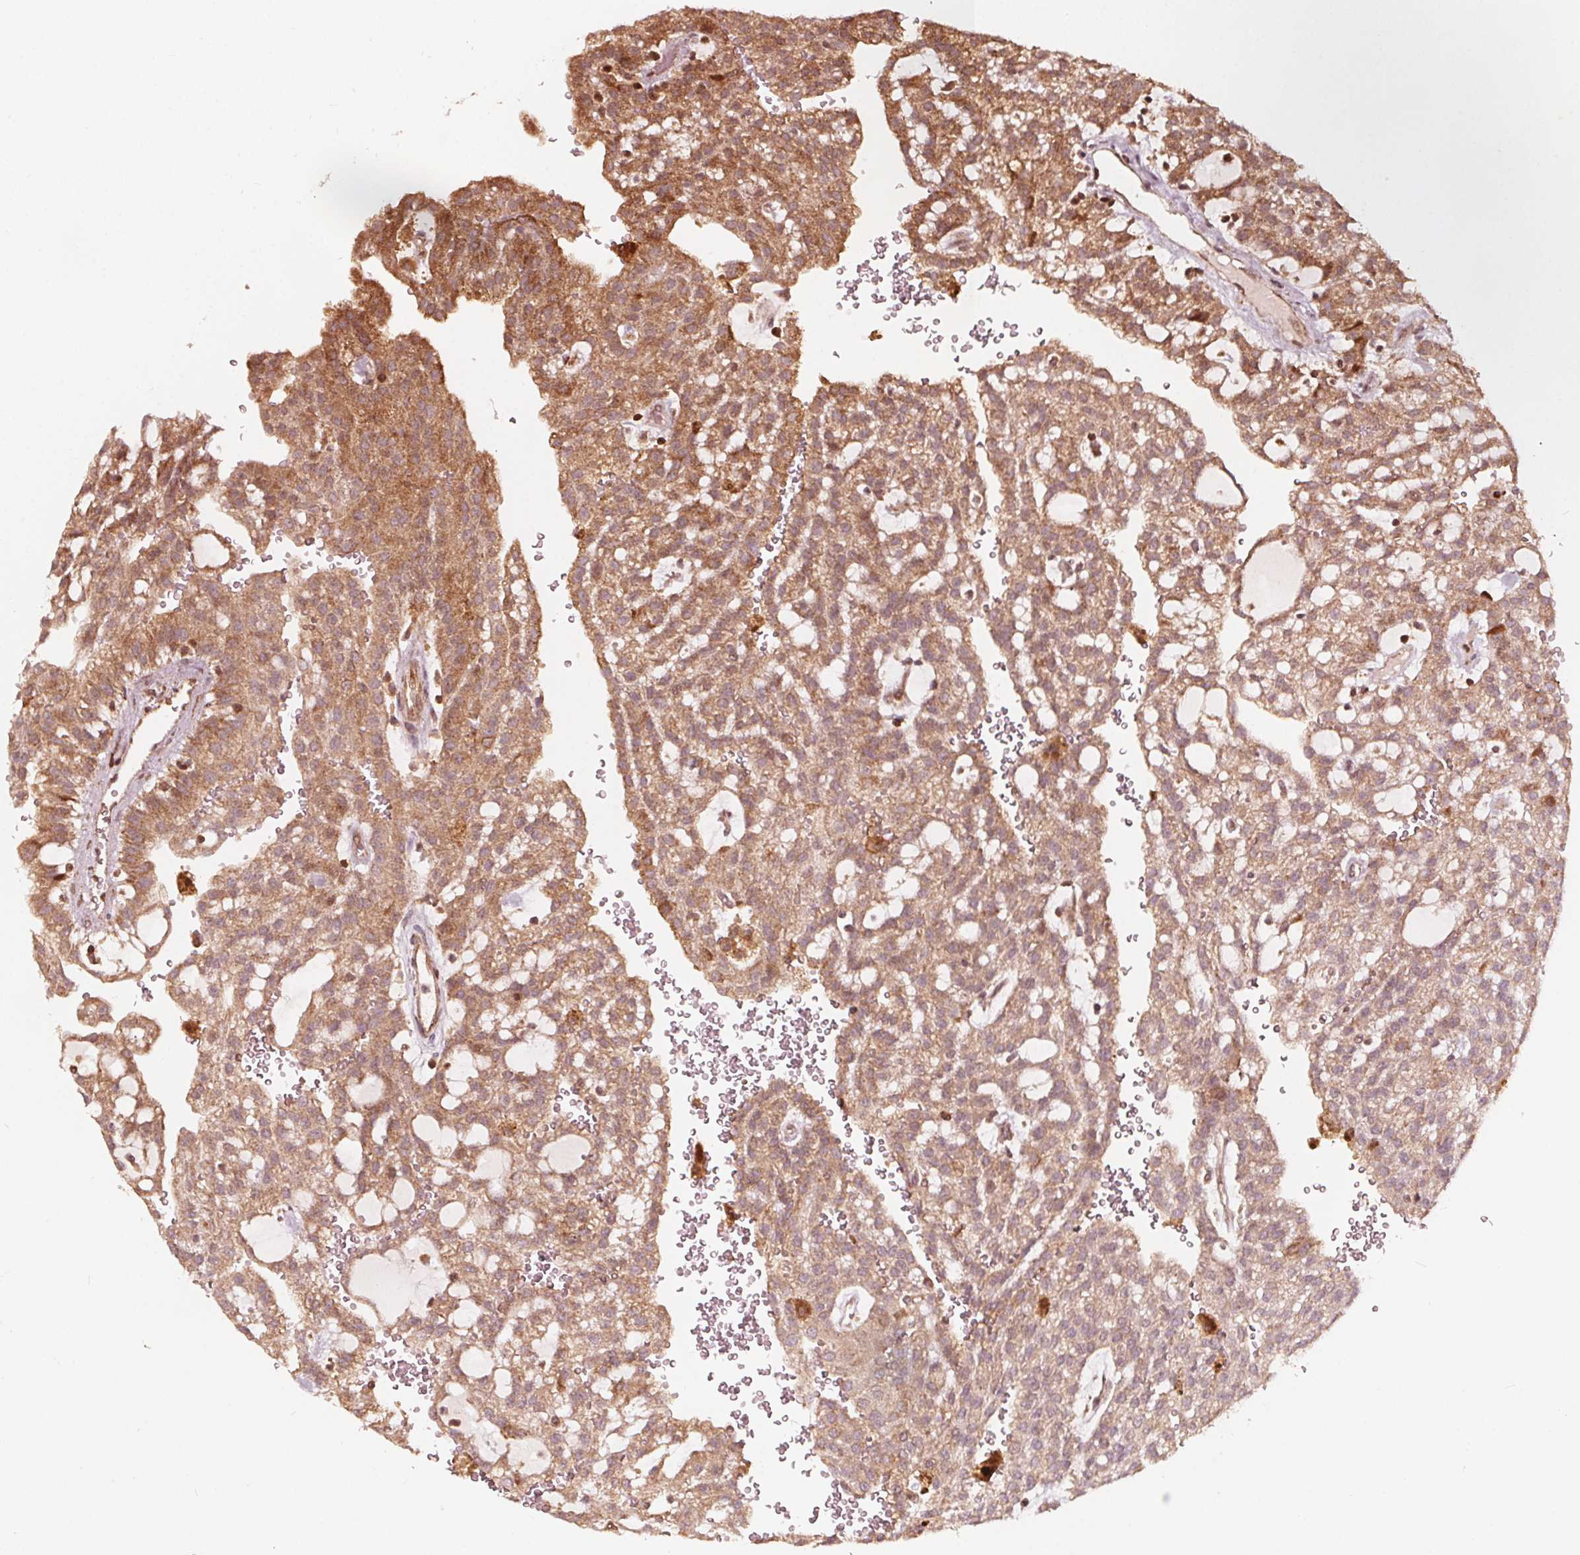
{"staining": {"intensity": "moderate", "quantity": ">75%", "location": "cytoplasmic/membranous"}, "tissue": "renal cancer", "cell_type": "Tumor cells", "image_type": "cancer", "snomed": [{"axis": "morphology", "description": "Adenocarcinoma, NOS"}, {"axis": "topography", "description": "Kidney"}], "caption": "Immunohistochemistry (IHC) of human adenocarcinoma (renal) demonstrates medium levels of moderate cytoplasmic/membranous positivity in approximately >75% of tumor cells.", "gene": "AIP", "patient": {"sex": "male", "age": 63}}